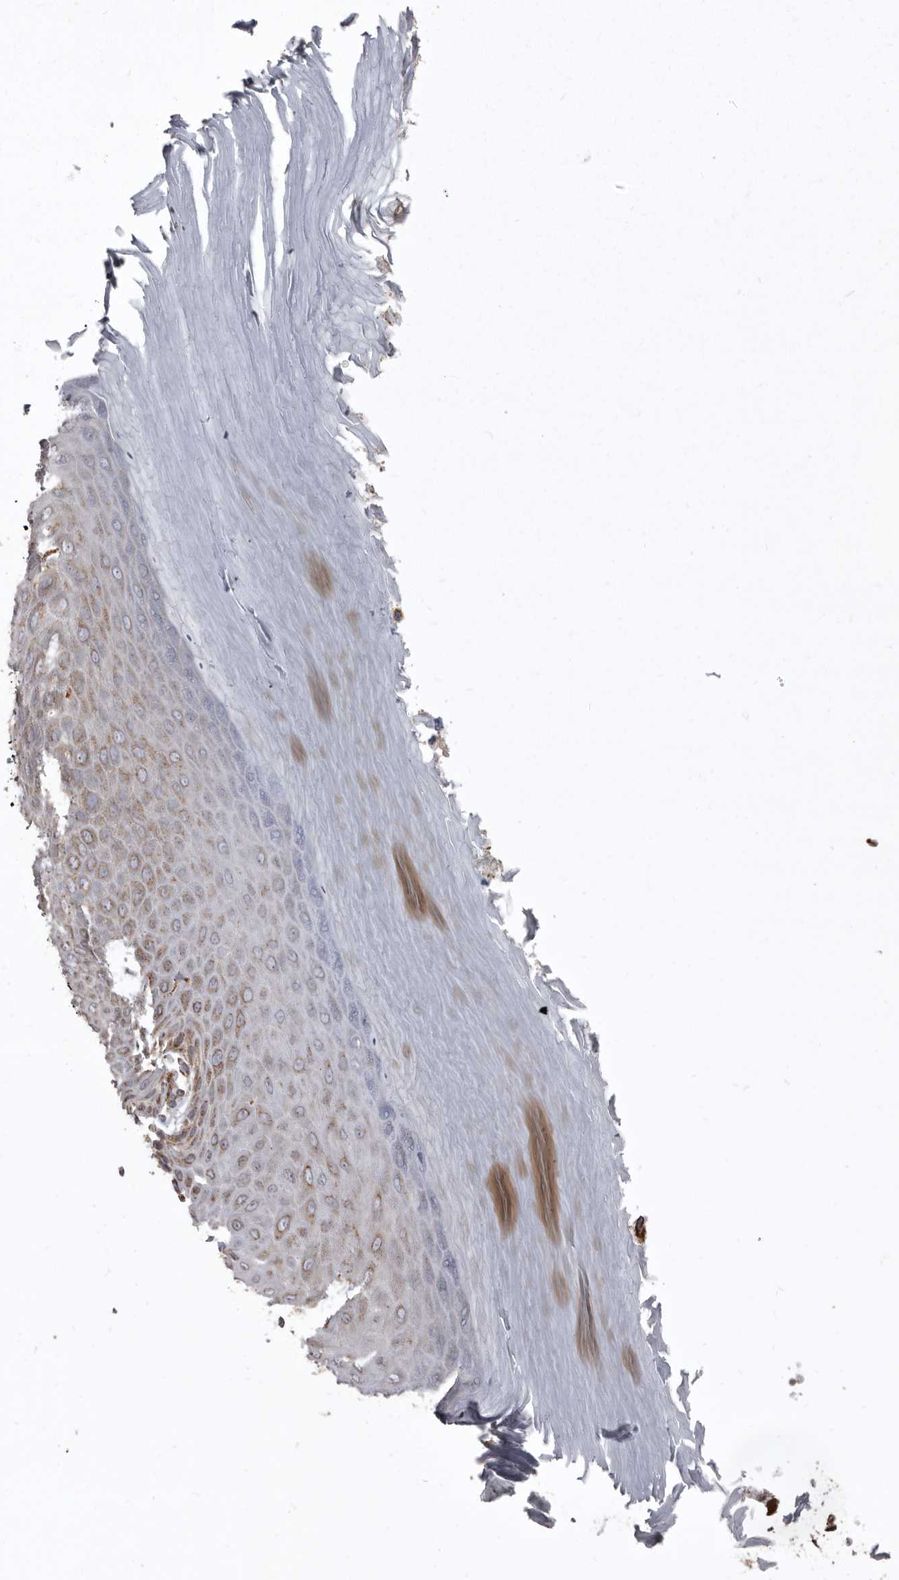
{"staining": {"intensity": "moderate", "quantity": ">75%", "location": "cytoplasmic/membranous"}, "tissue": "melanoma", "cell_type": "Tumor cells", "image_type": "cancer", "snomed": [{"axis": "morphology", "description": "Malignant melanoma, NOS"}, {"axis": "topography", "description": "Skin"}], "caption": "Immunohistochemical staining of malignant melanoma shows medium levels of moderate cytoplasmic/membranous protein expression in about >75% of tumor cells. (brown staining indicates protein expression, while blue staining denotes nuclei).", "gene": "CDK5RAP3", "patient": {"sex": "female", "age": 73}}